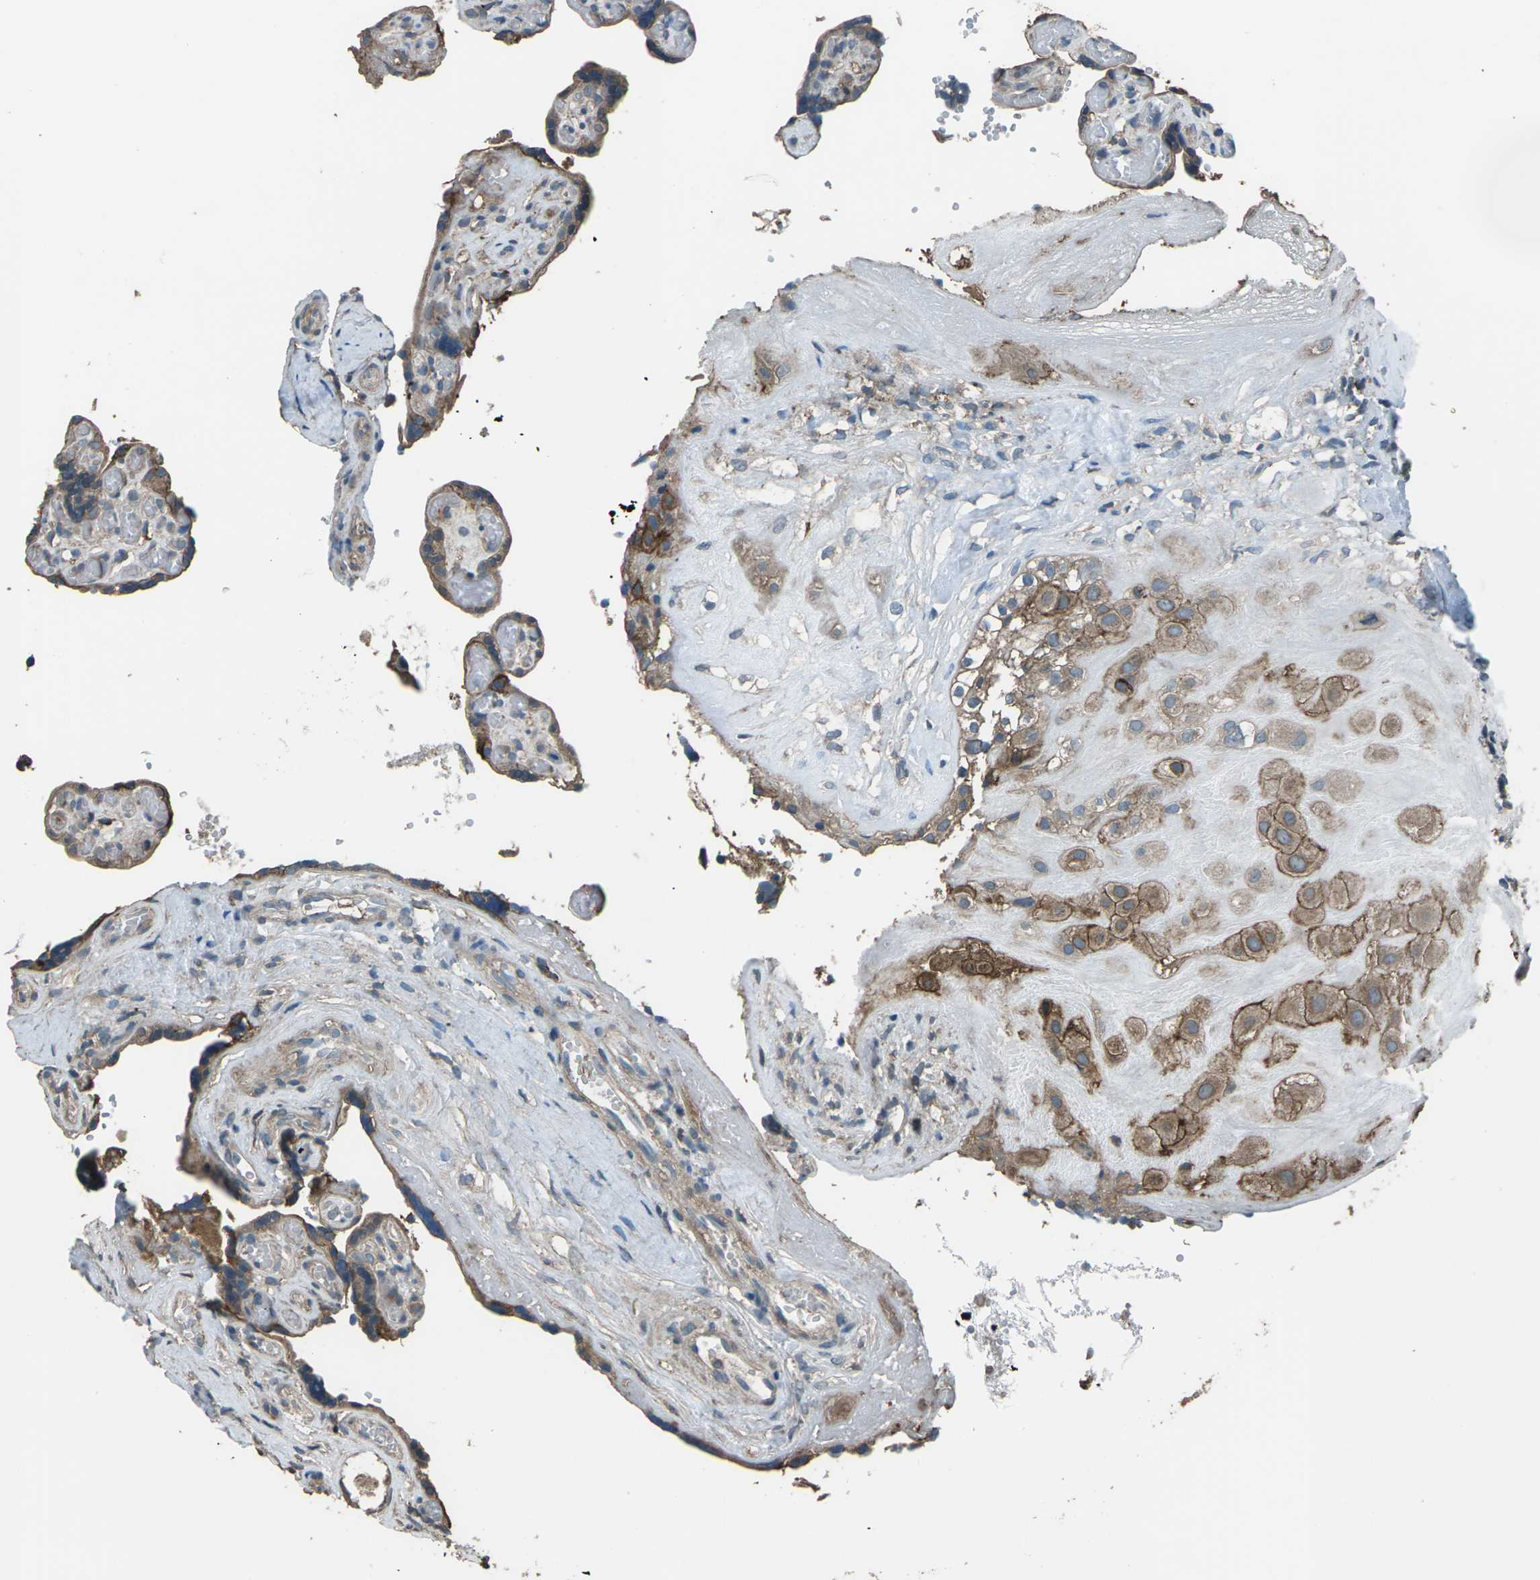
{"staining": {"intensity": "moderate", "quantity": ">75%", "location": "cytoplasmic/membranous"}, "tissue": "placenta", "cell_type": "Decidual cells", "image_type": "normal", "snomed": [{"axis": "morphology", "description": "Normal tissue, NOS"}, {"axis": "topography", "description": "Placenta"}], "caption": "A photomicrograph of placenta stained for a protein reveals moderate cytoplasmic/membranous brown staining in decidual cells. (DAB = brown stain, brightfield microscopy at high magnification).", "gene": "CMTM4", "patient": {"sex": "female", "age": 30}}